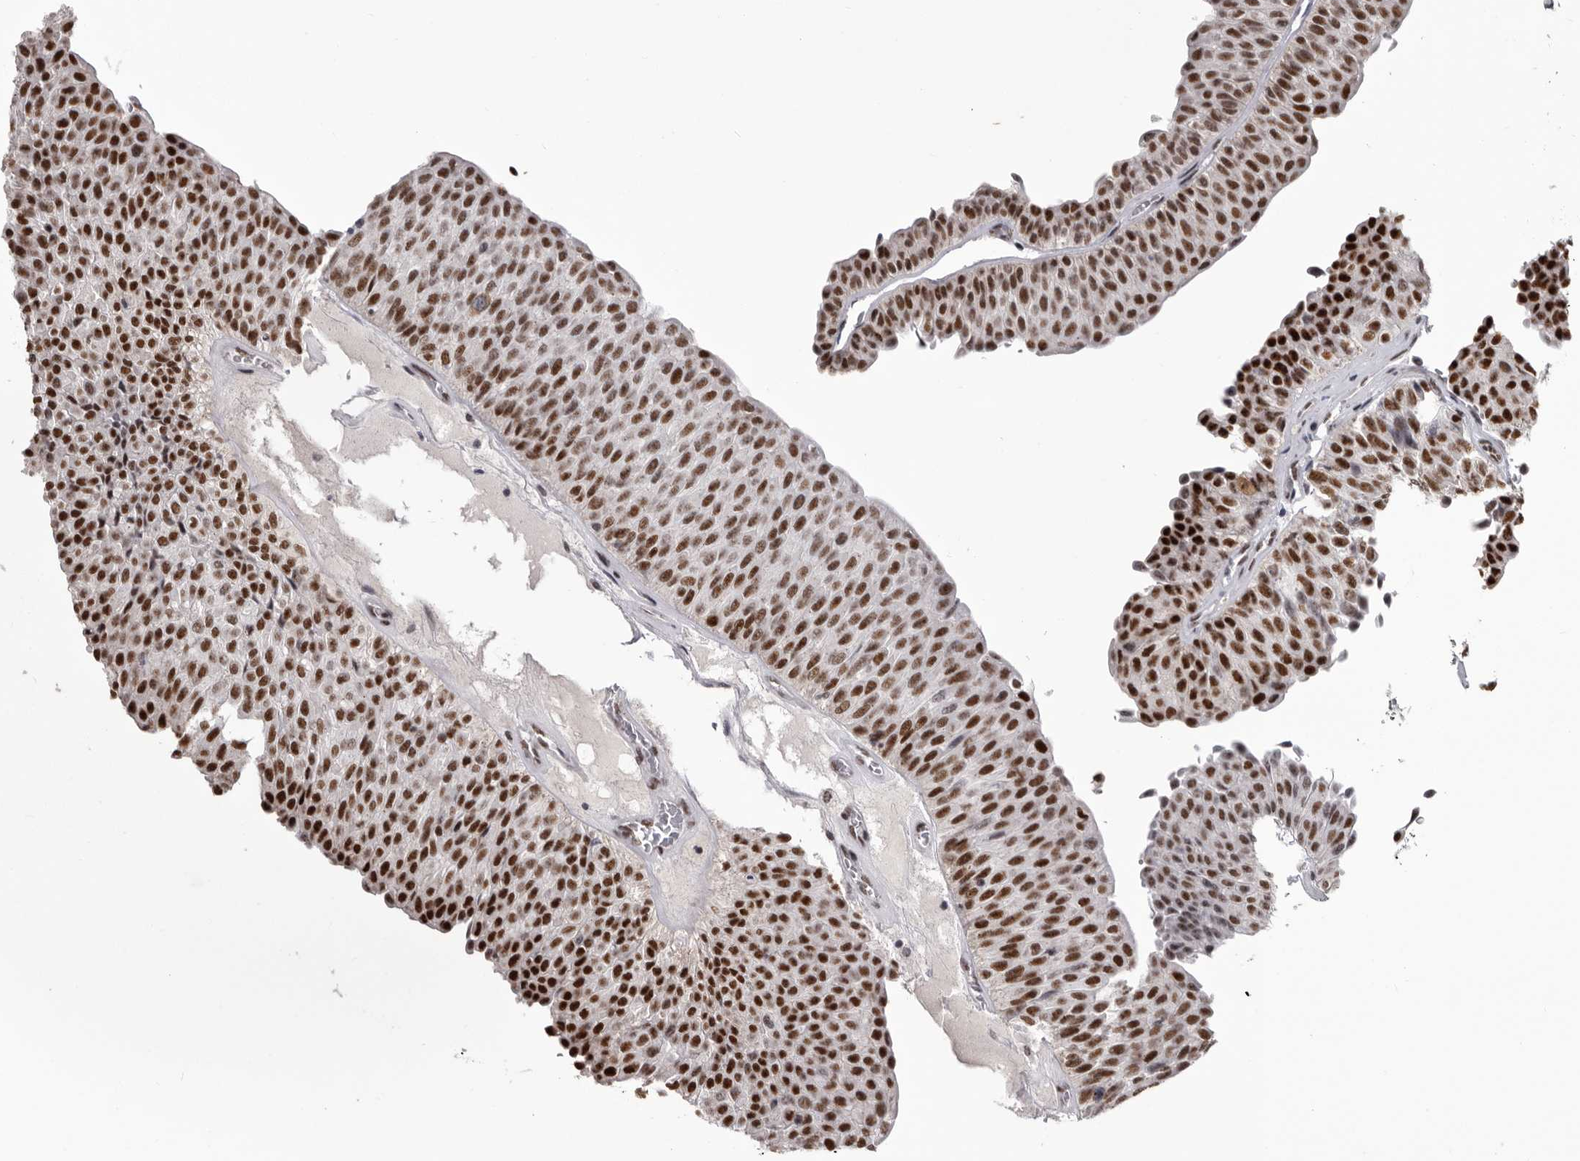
{"staining": {"intensity": "strong", "quantity": ">75%", "location": "nuclear"}, "tissue": "urothelial cancer", "cell_type": "Tumor cells", "image_type": "cancer", "snomed": [{"axis": "morphology", "description": "Urothelial carcinoma, Low grade"}, {"axis": "topography", "description": "Urinary bladder"}], "caption": "Urothelial cancer tissue exhibits strong nuclear staining in about >75% of tumor cells, visualized by immunohistochemistry.", "gene": "NUMA1", "patient": {"sex": "male", "age": 78}}